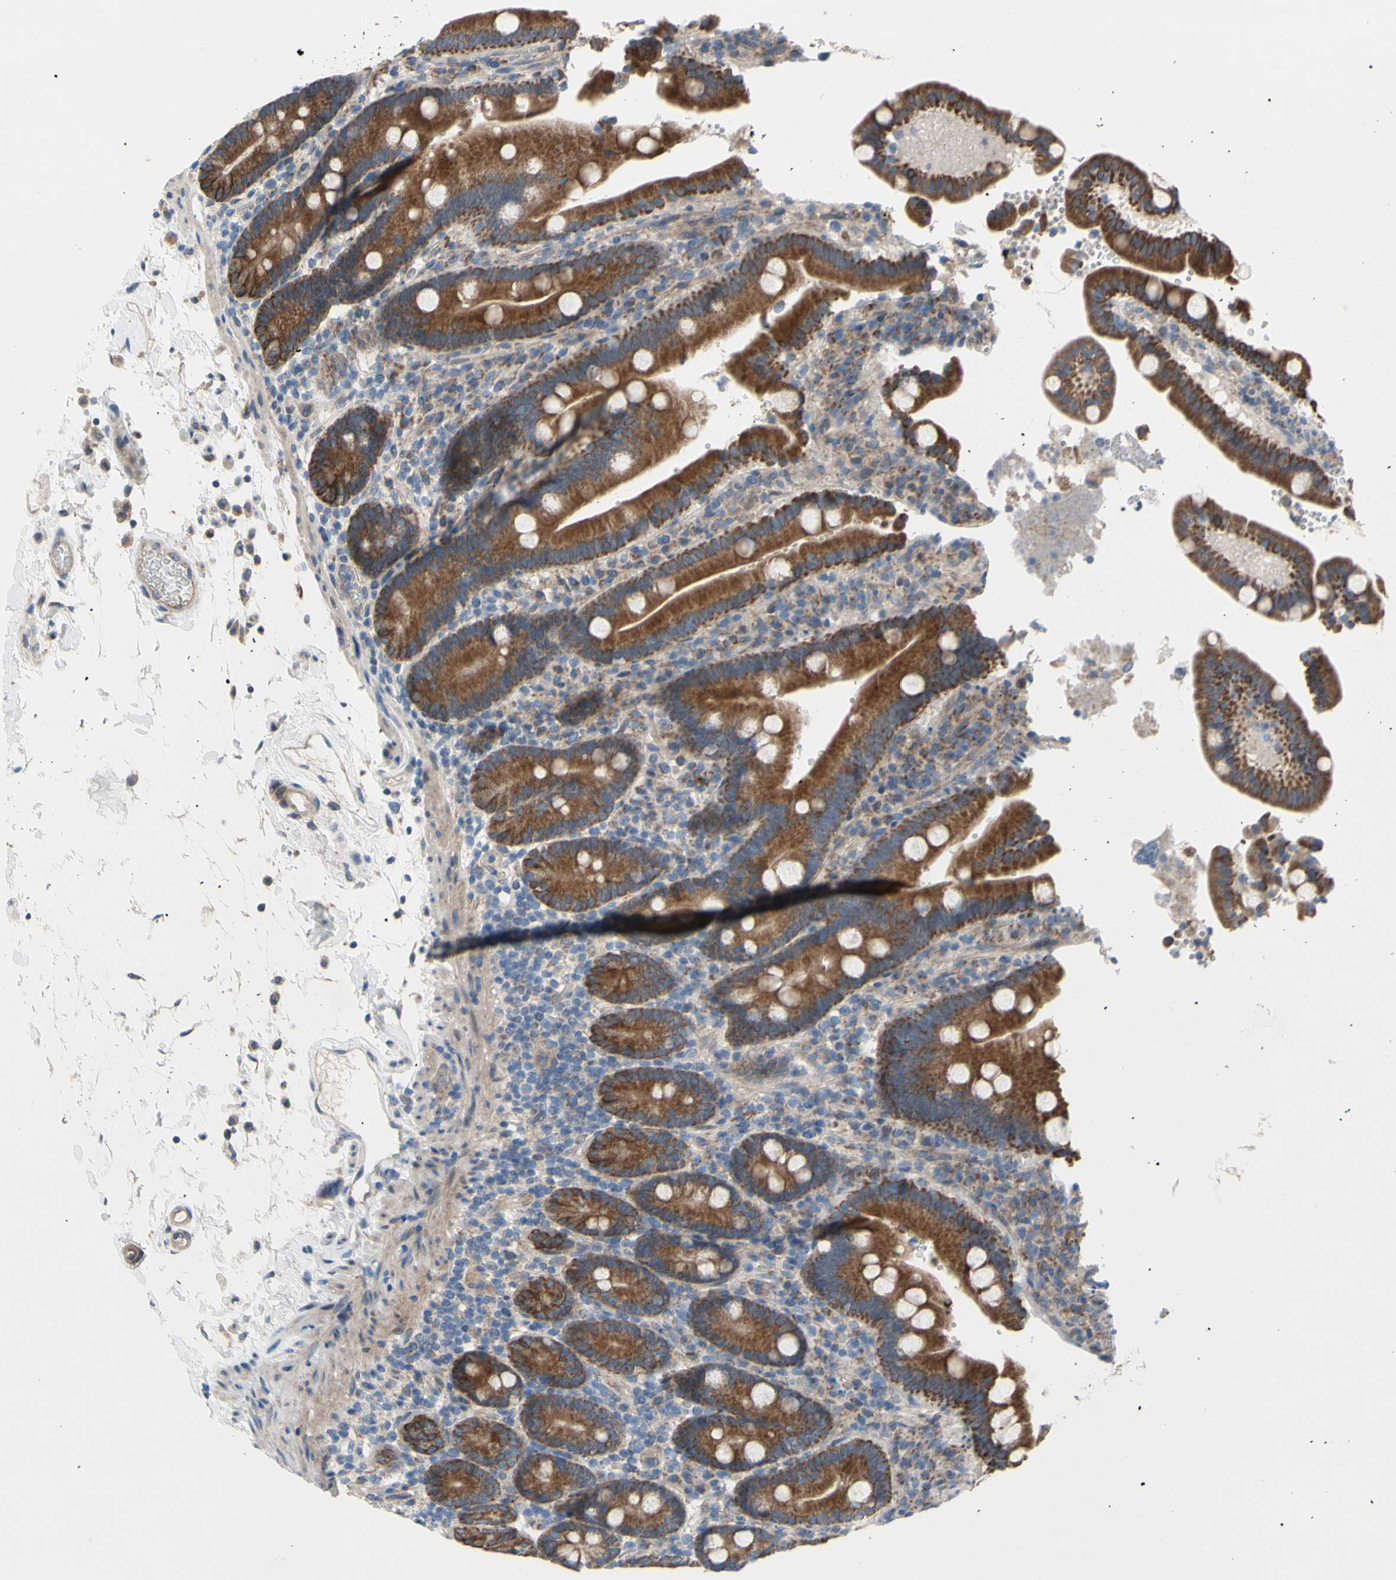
{"staining": {"intensity": "strong", "quantity": ">75%", "location": "cytoplasmic/membranous"}, "tissue": "duodenum", "cell_type": "Glandular cells", "image_type": "normal", "snomed": [{"axis": "morphology", "description": "Normal tissue, NOS"}, {"axis": "topography", "description": "Small intestine, NOS"}], "caption": "Duodenum stained with DAB IHC exhibits high levels of strong cytoplasmic/membranous expression in about >75% of glandular cells. (brown staining indicates protein expression, while blue staining denotes nuclei).", "gene": "GRAMD2B", "patient": {"sex": "female", "age": 71}}